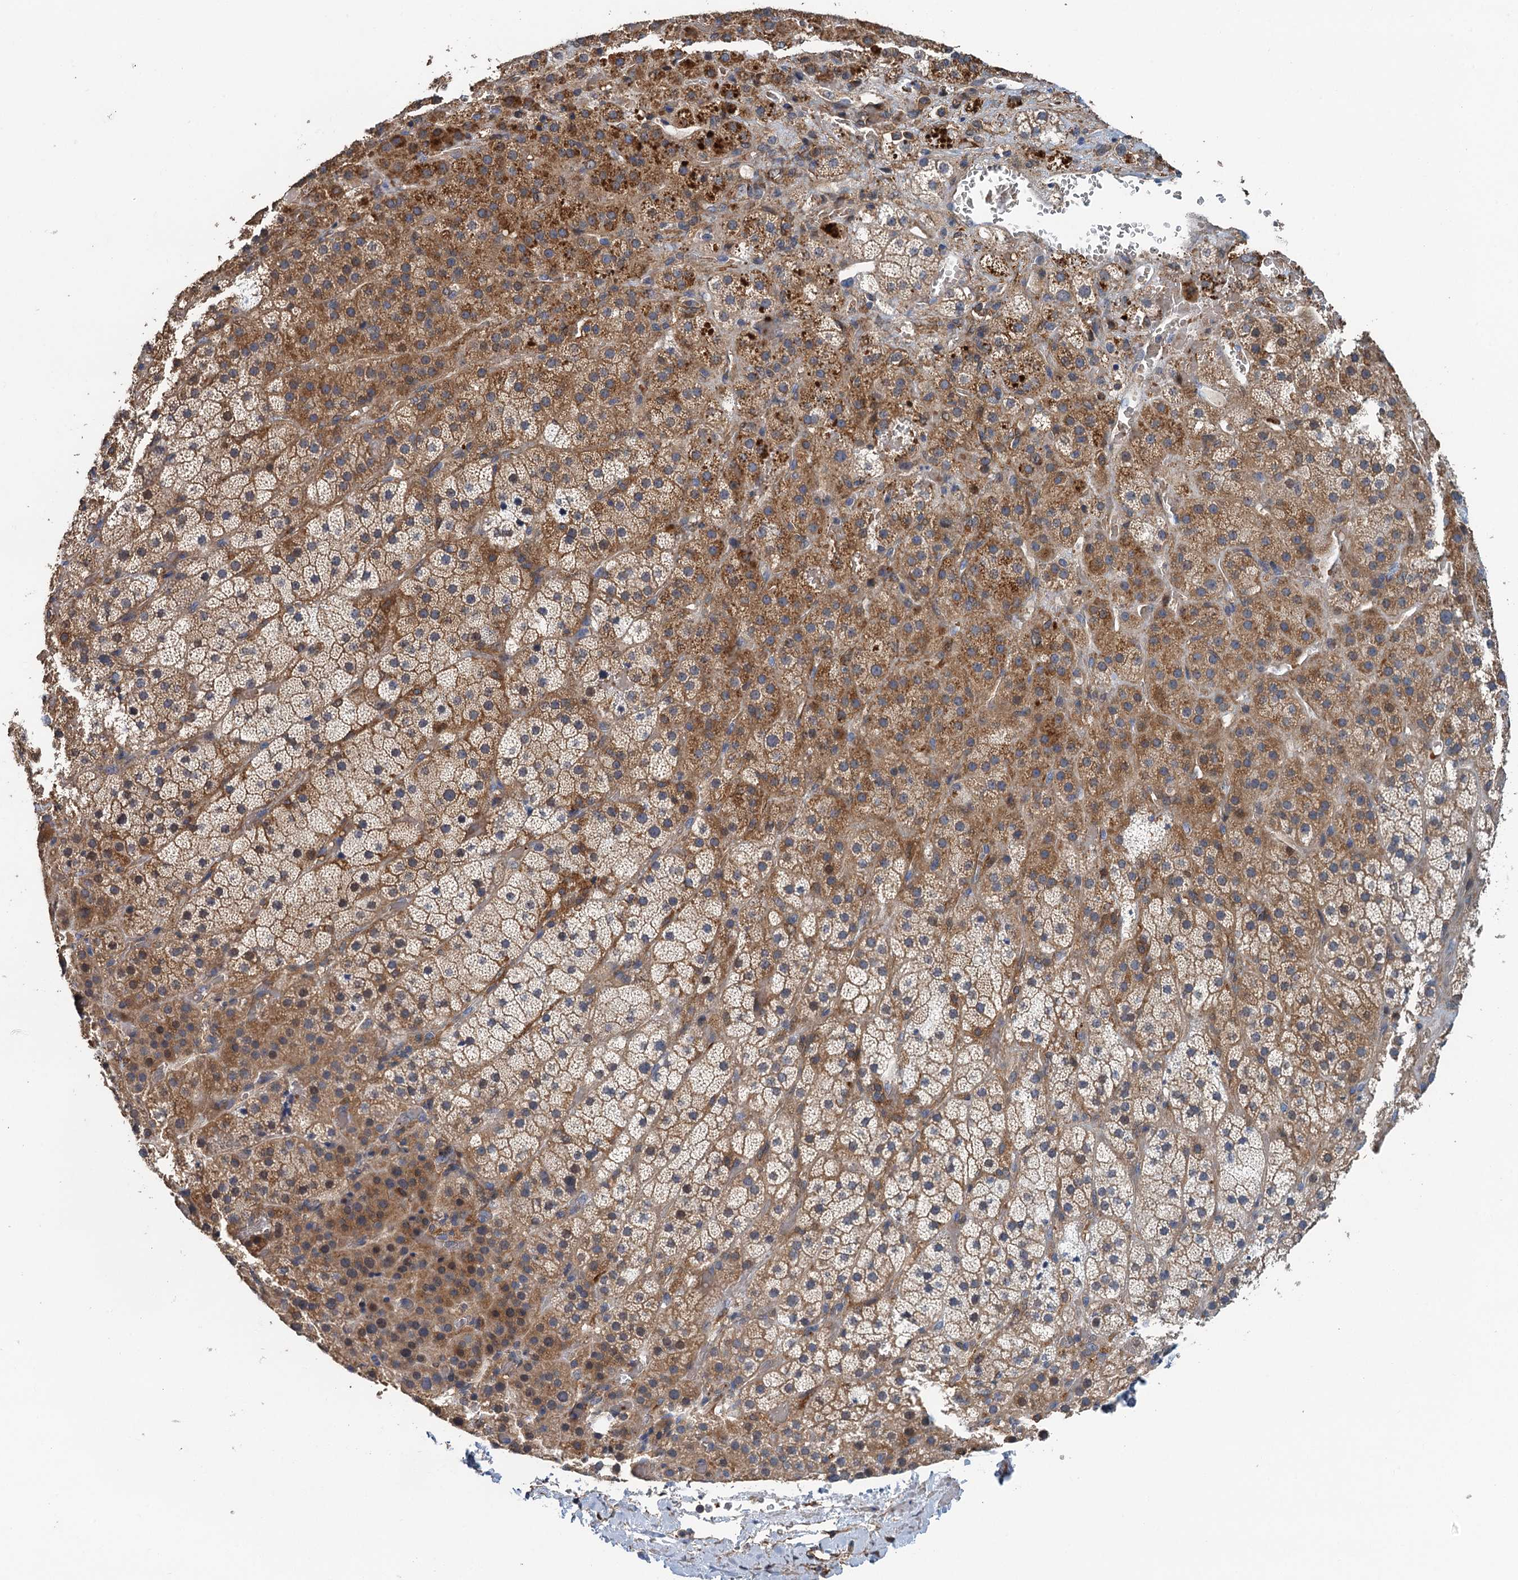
{"staining": {"intensity": "moderate", "quantity": ">75%", "location": "cytoplasmic/membranous"}, "tissue": "adrenal gland", "cell_type": "Glandular cells", "image_type": "normal", "snomed": [{"axis": "morphology", "description": "Normal tissue, NOS"}, {"axis": "topography", "description": "Adrenal gland"}], "caption": "IHC of normal adrenal gland demonstrates medium levels of moderate cytoplasmic/membranous staining in about >75% of glandular cells. (brown staining indicates protein expression, while blue staining denotes nuclei).", "gene": "RSAD2", "patient": {"sex": "male", "age": 57}}